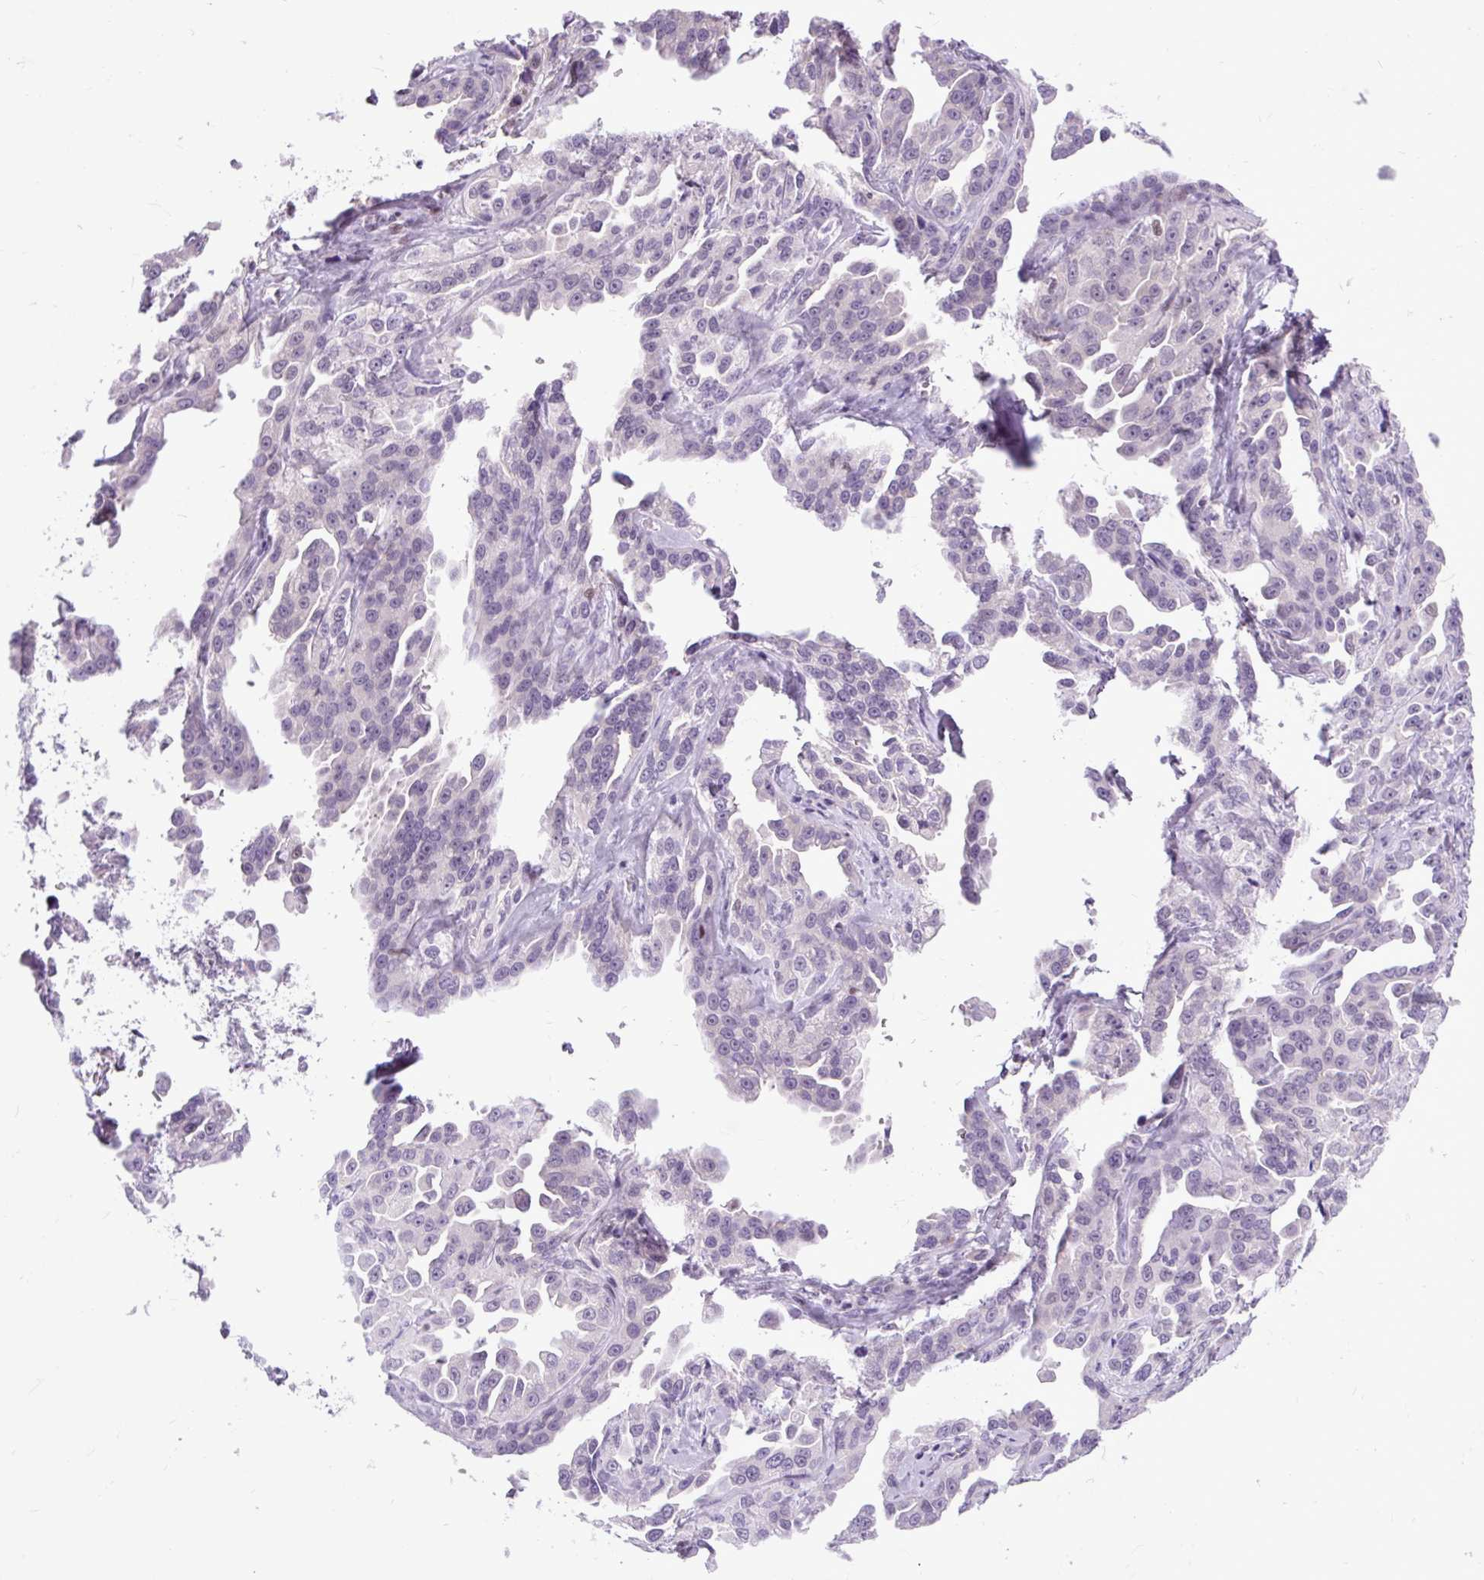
{"staining": {"intensity": "negative", "quantity": "none", "location": "none"}, "tissue": "ovarian cancer", "cell_type": "Tumor cells", "image_type": "cancer", "snomed": [{"axis": "morphology", "description": "Cystadenocarcinoma, serous, NOS"}, {"axis": "topography", "description": "Ovary"}], "caption": "Immunohistochemistry (IHC) of human ovarian cancer (serous cystadenocarcinoma) shows no staining in tumor cells.", "gene": "CLK2", "patient": {"sex": "female", "age": 75}}